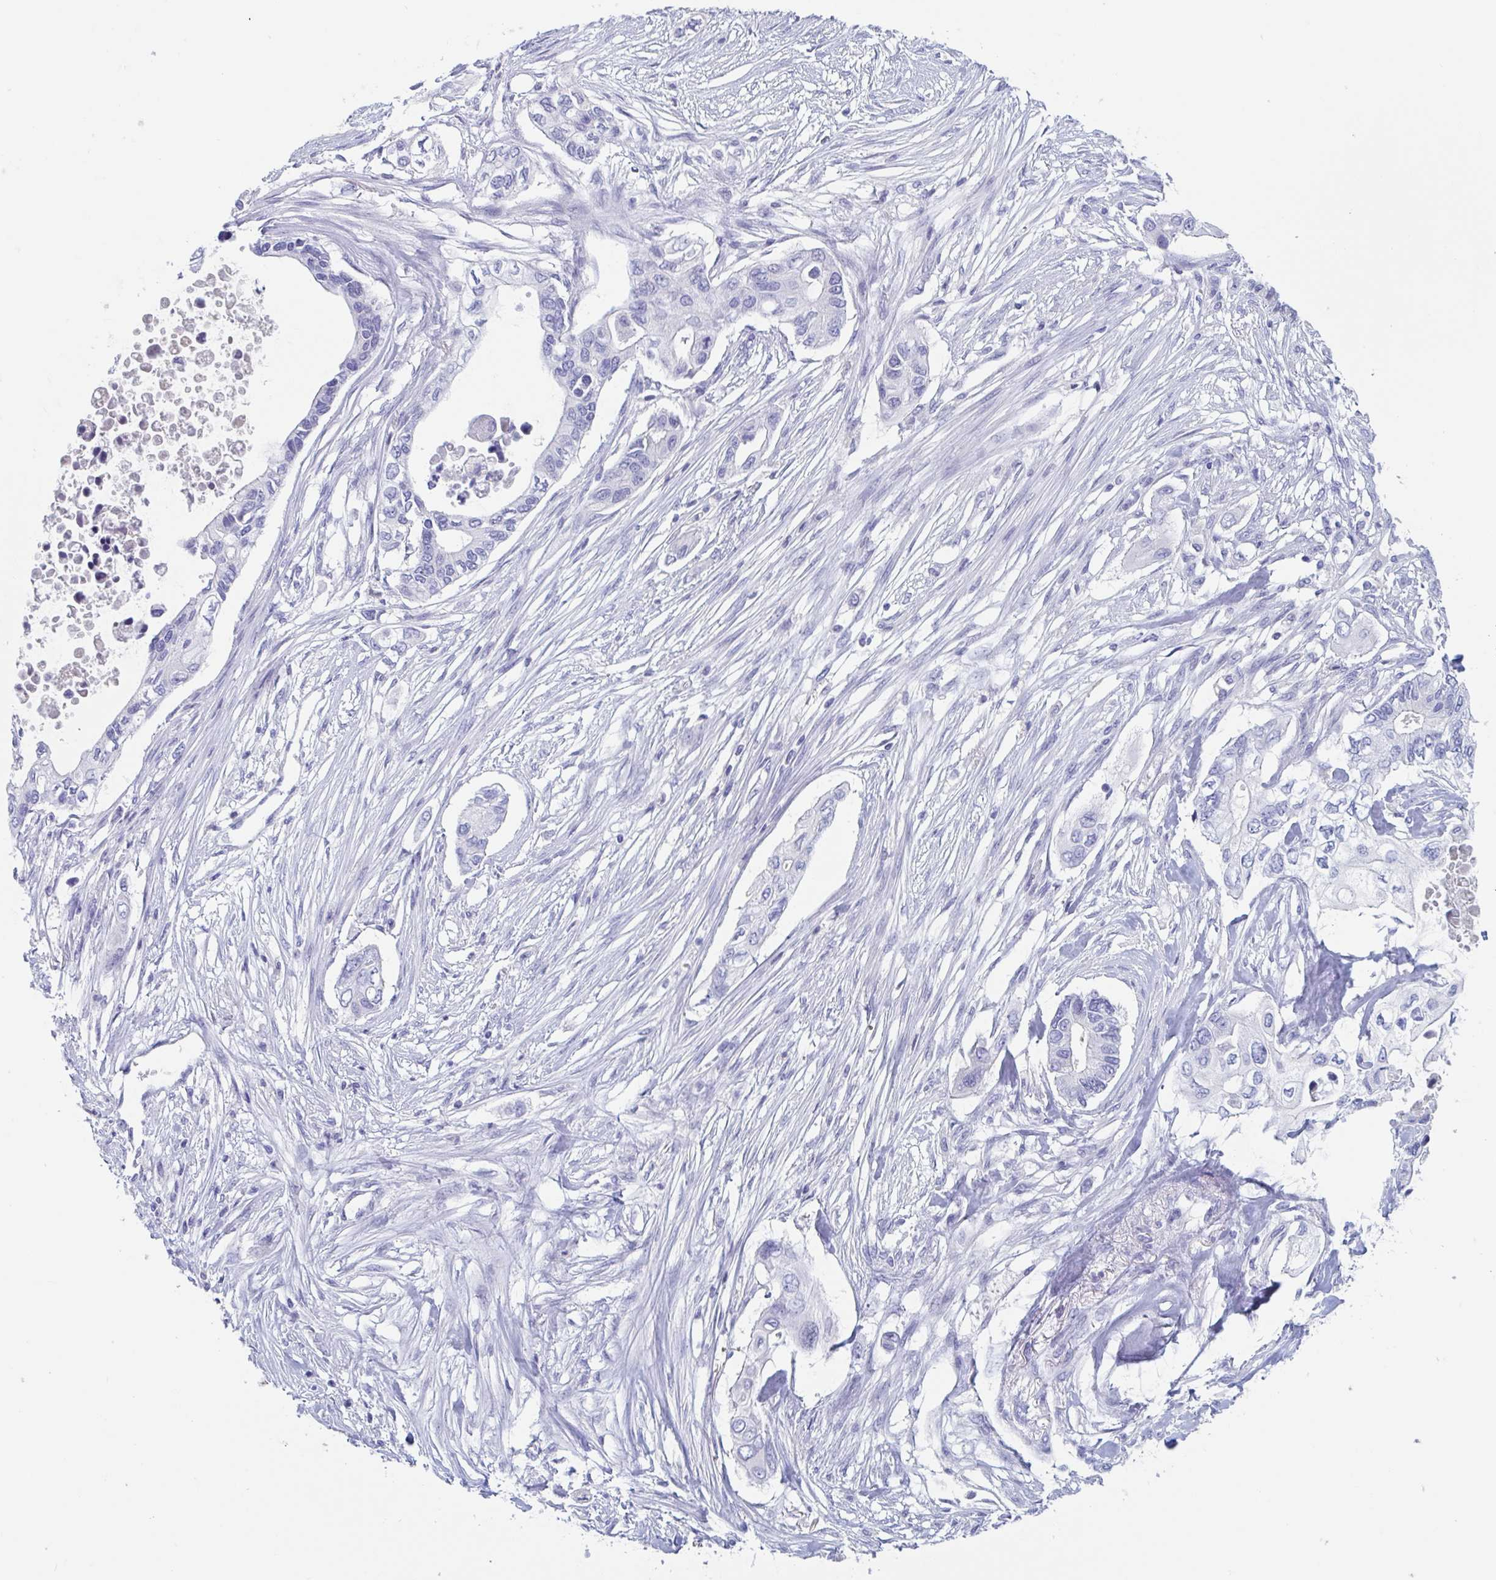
{"staining": {"intensity": "negative", "quantity": "none", "location": "none"}, "tissue": "pancreatic cancer", "cell_type": "Tumor cells", "image_type": "cancer", "snomed": [{"axis": "morphology", "description": "Adenocarcinoma, NOS"}, {"axis": "topography", "description": "Pancreas"}], "caption": "Immunohistochemical staining of human pancreatic adenocarcinoma demonstrates no significant expression in tumor cells.", "gene": "DPEP3", "patient": {"sex": "female", "age": 63}}